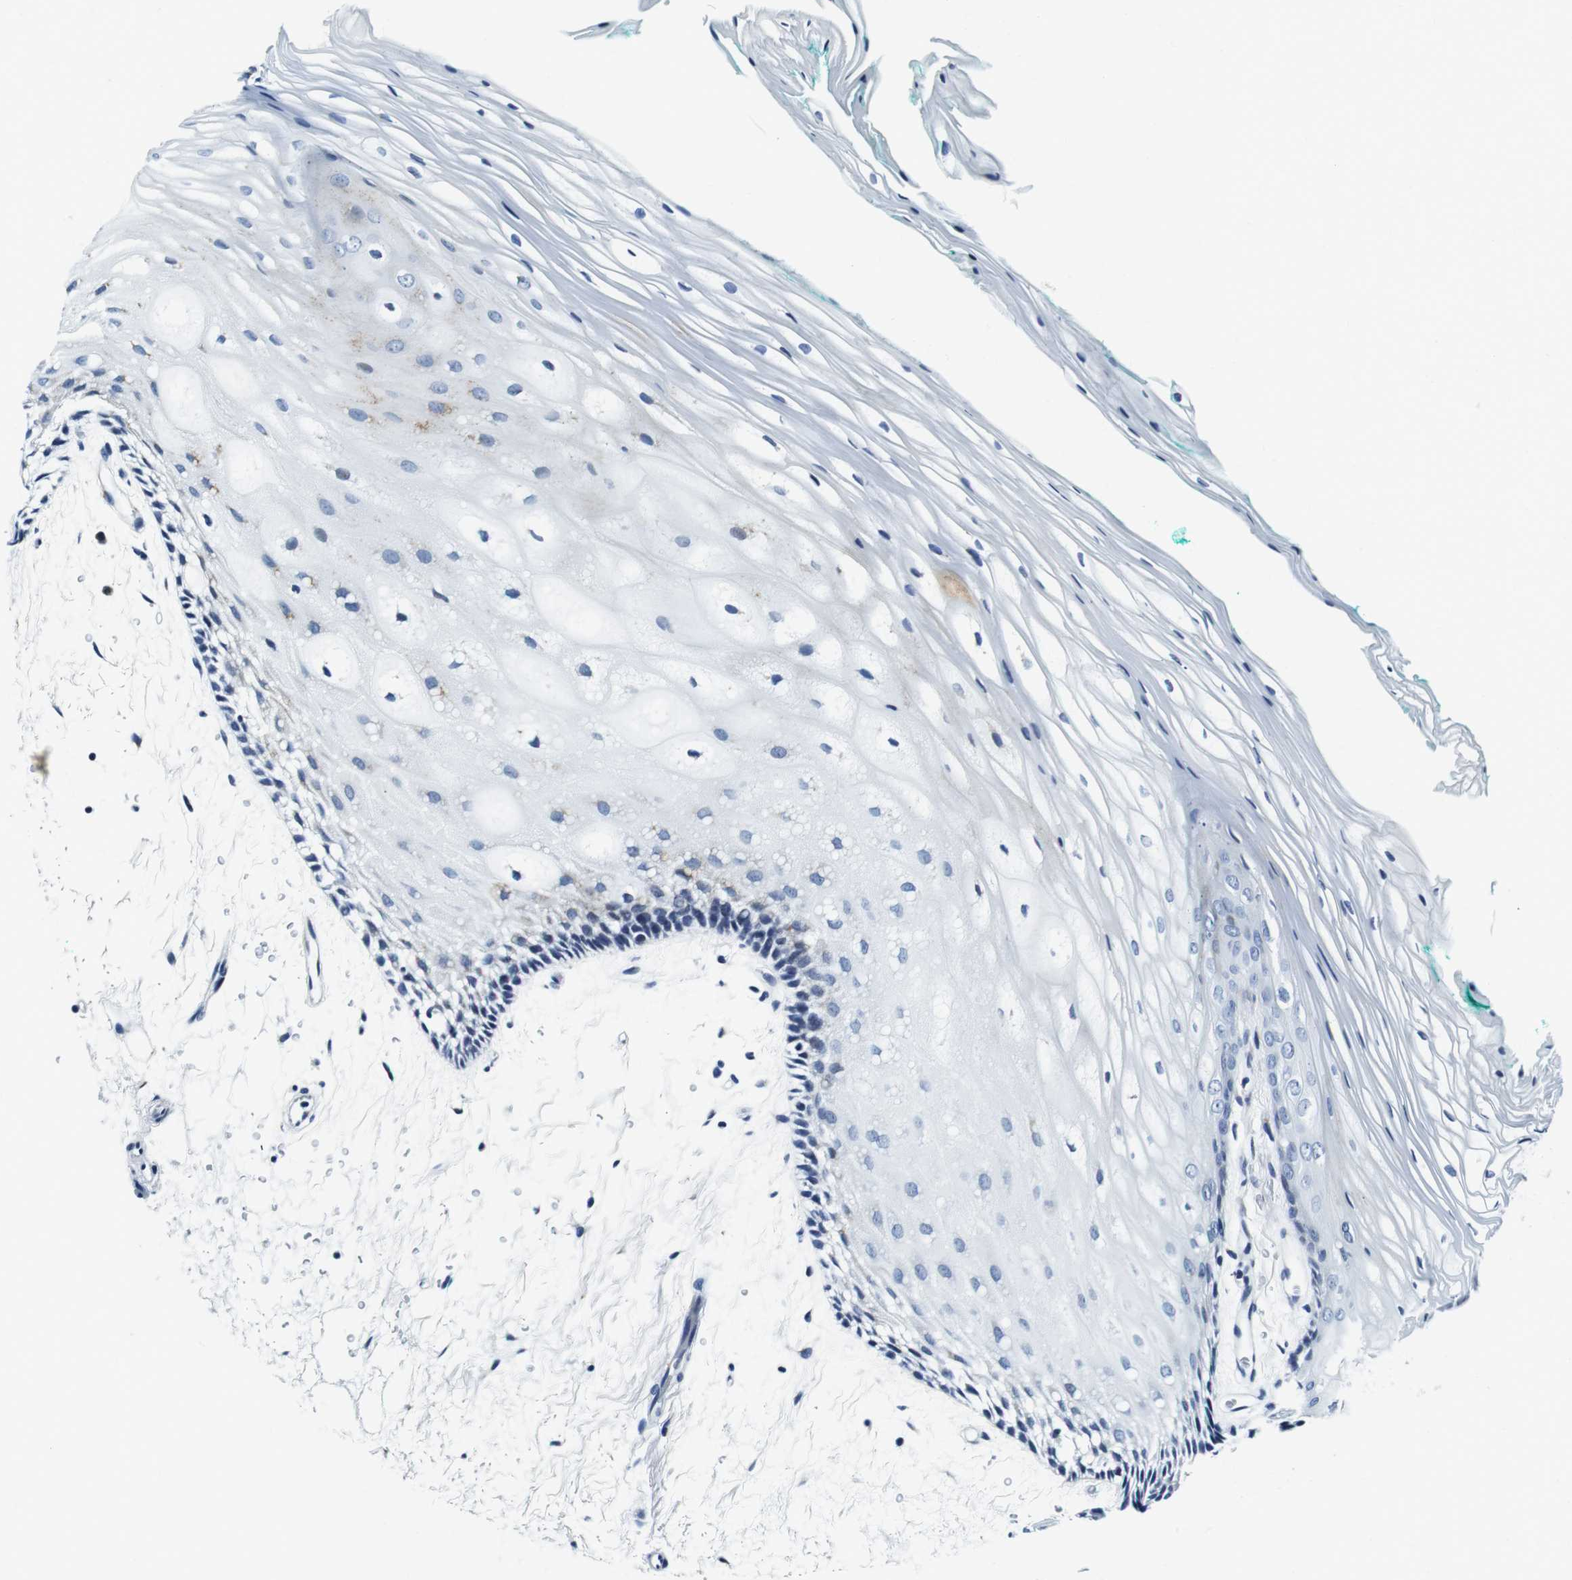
{"staining": {"intensity": "moderate", "quantity": "25%-75%", "location": "cytoplasmic/membranous"}, "tissue": "oral mucosa", "cell_type": "Squamous epithelial cells", "image_type": "normal", "snomed": [{"axis": "morphology", "description": "Normal tissue, NOS"}, {"axis": "topography", "description": "Skeletal muscle"}, {"axis": "topography", "description": "Oral tissue"}, {"axis": "topography", "description": "Peripheral nerve tissue"}], "caption": "IHC staining of unremarkable oral mucosa, which demonstrates medium levels of moderate cytoplasmic/membranous staining in approximately 25%-75% of squamous epithelial cells indicating moderate cytoplasmic/membranous protein expression. The staining was performed using DAB (brown) for protein detection and nuclei were counterstained in hematoxylin (blue).", "gene": "FAR2", "patient": {"sex": "female", "age": 84}}